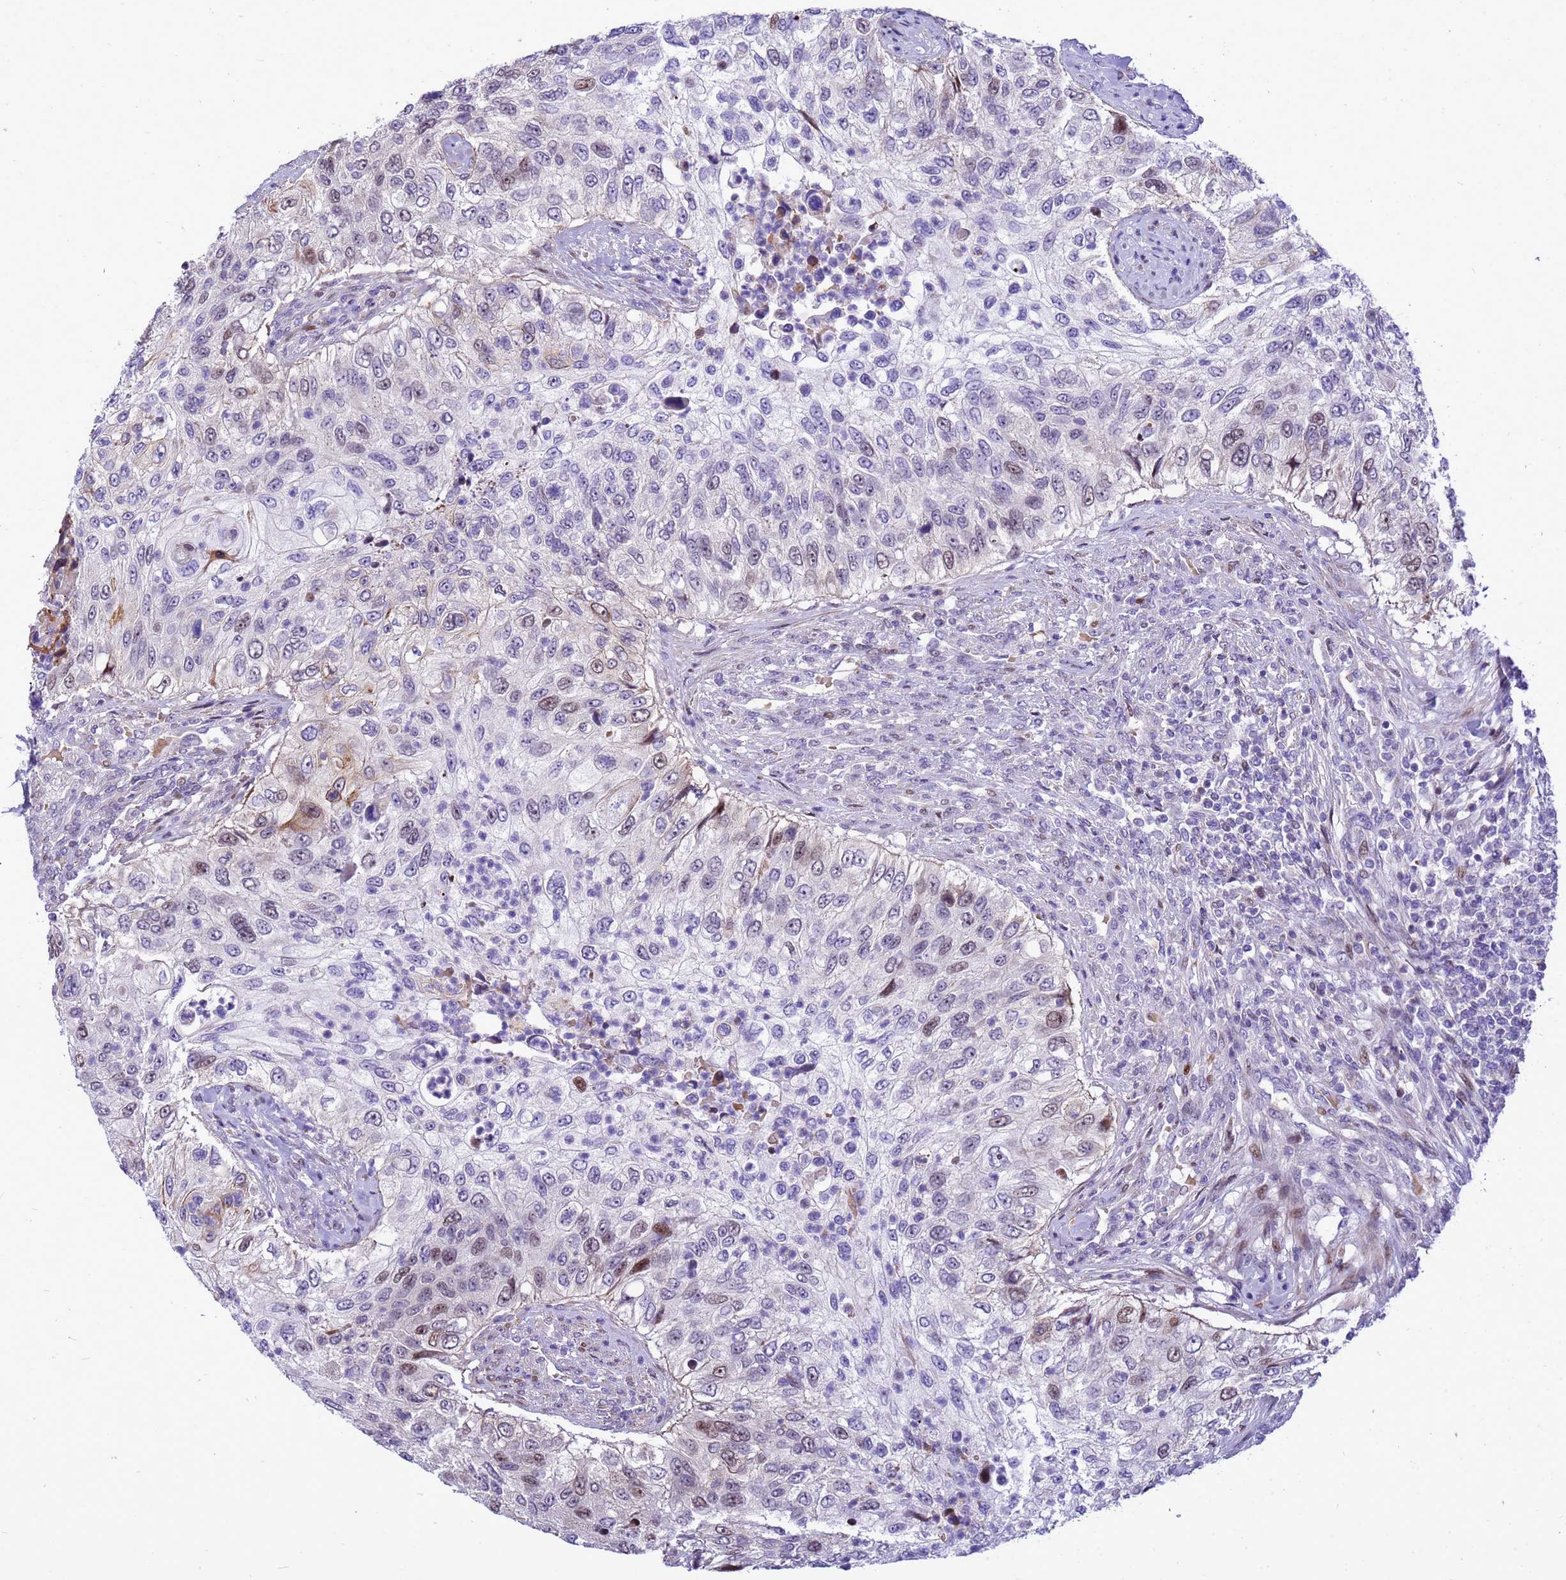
{"staining": {"intensity": "moderate", "quantity": "<25%", "location": "nuclear"}, "tissue": "urothelial cancer", "cell_type": "Tumor cells", "image_type": "cancer", "snomed": [{"axis": "morphology", "description": "Urothelial carcinoma, High grade"}, {"axis": "topography", "description": "Urinary bladder"}], "caption": "About <25% of tumor cells in human urothelial cancer exhibit moderate nuclear protein expression as visualized by brown immunohistochemical staining.", "gene": "ADAMTS7", "patient": {"sex": "female", "age": 60}}